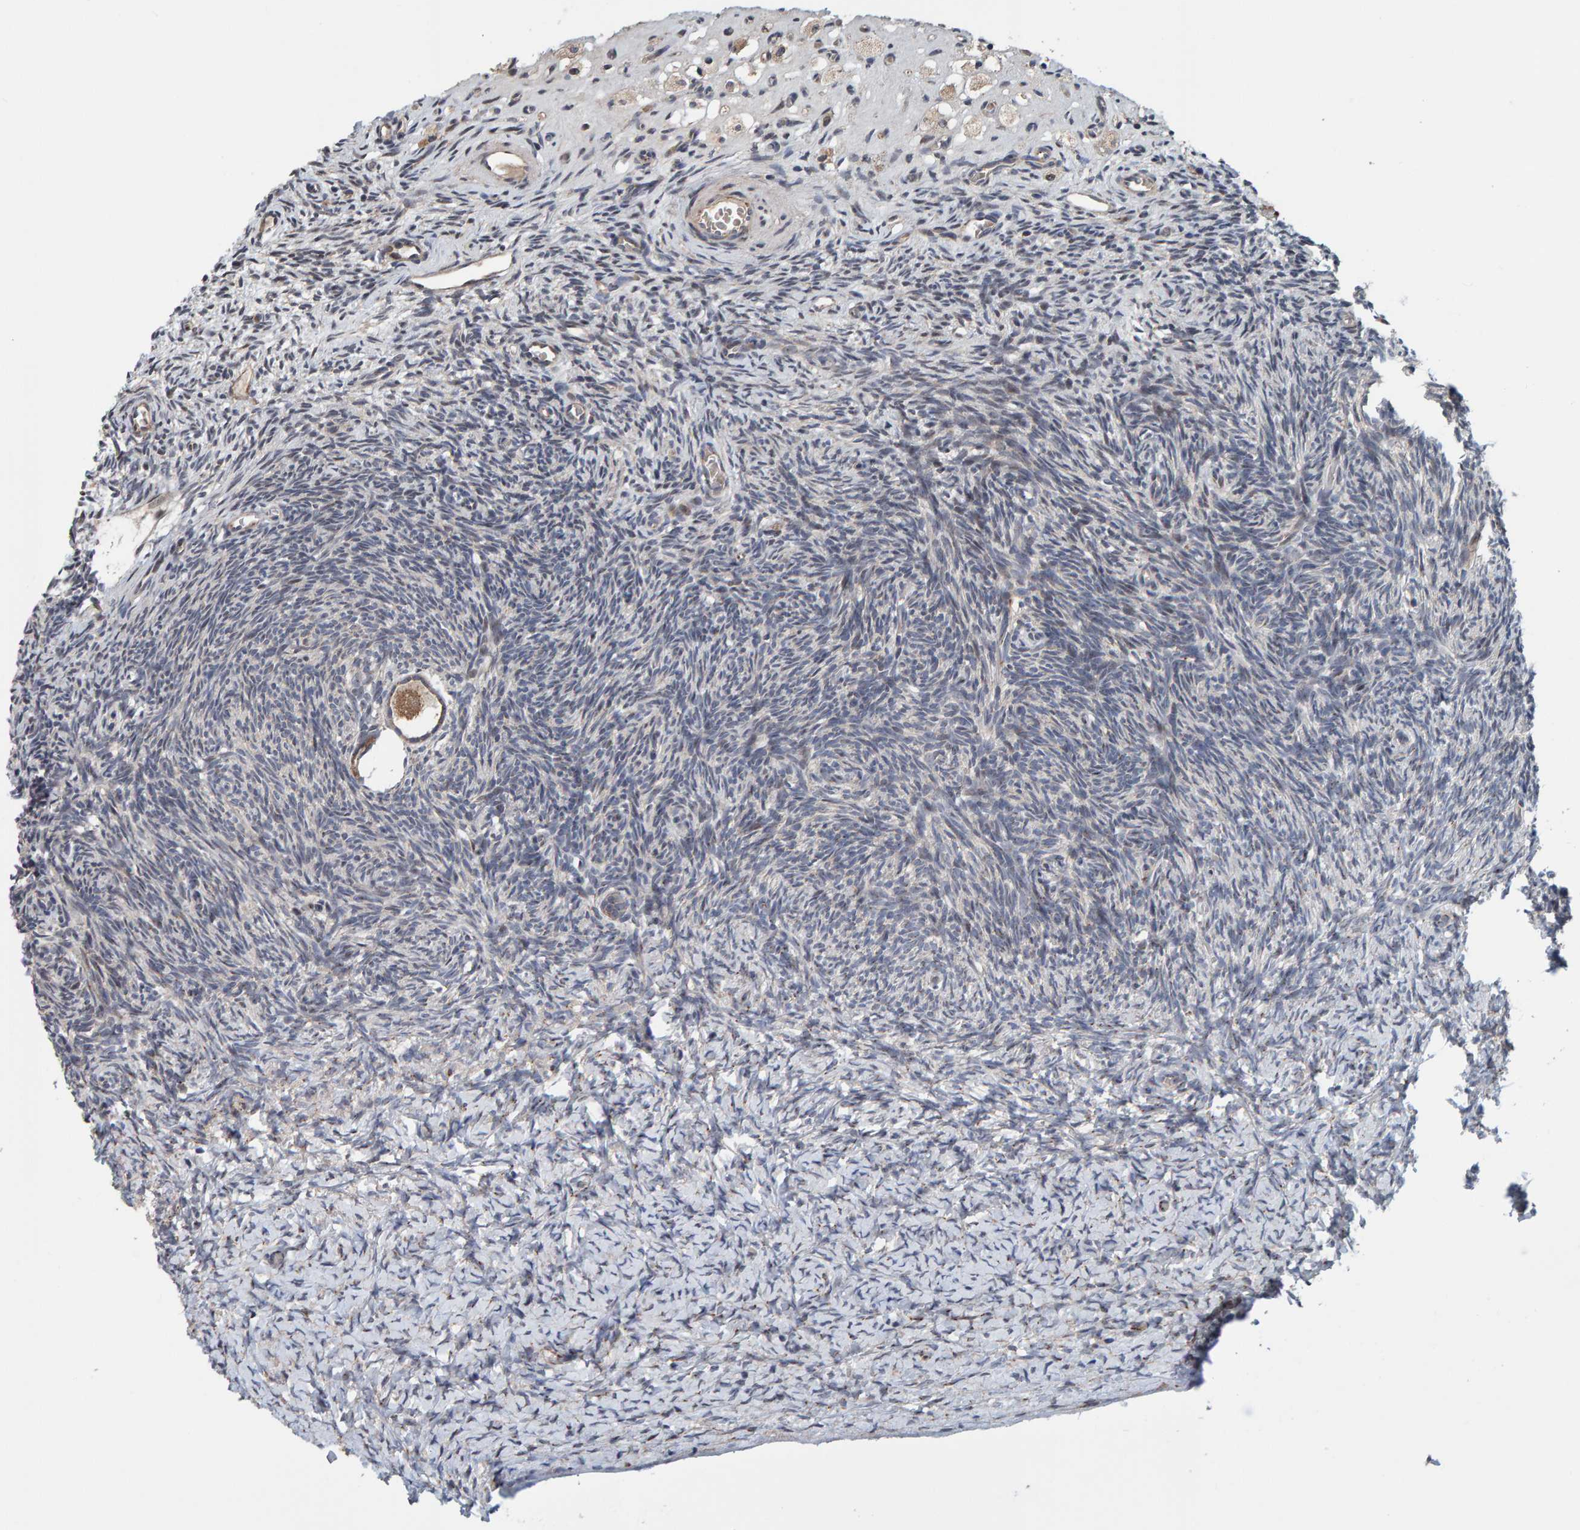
{"staining": {"intensity": "weak", "quantity": ">75%", "location": "cytoplasmic/membranous,nuclear"}, "tissue": "ovary", "cell_type": "Follicle cells", "image_type": "normal", "snomed": [{"axis": "morphology", "description": "Normal tissue, NOS"}, {"axis": "topography", "description": "Ovary"}], "caption": "Immunohistochemical staining of benign human ovary exhibits weak cytoplasmic/membranous,nuclear protein positivity in about >75% of follicle cells. (DAB IHC with brightfield microscopy, high magnification).", "gene": "CCDC25", "patient": {"sex": "female", "age": 34}}